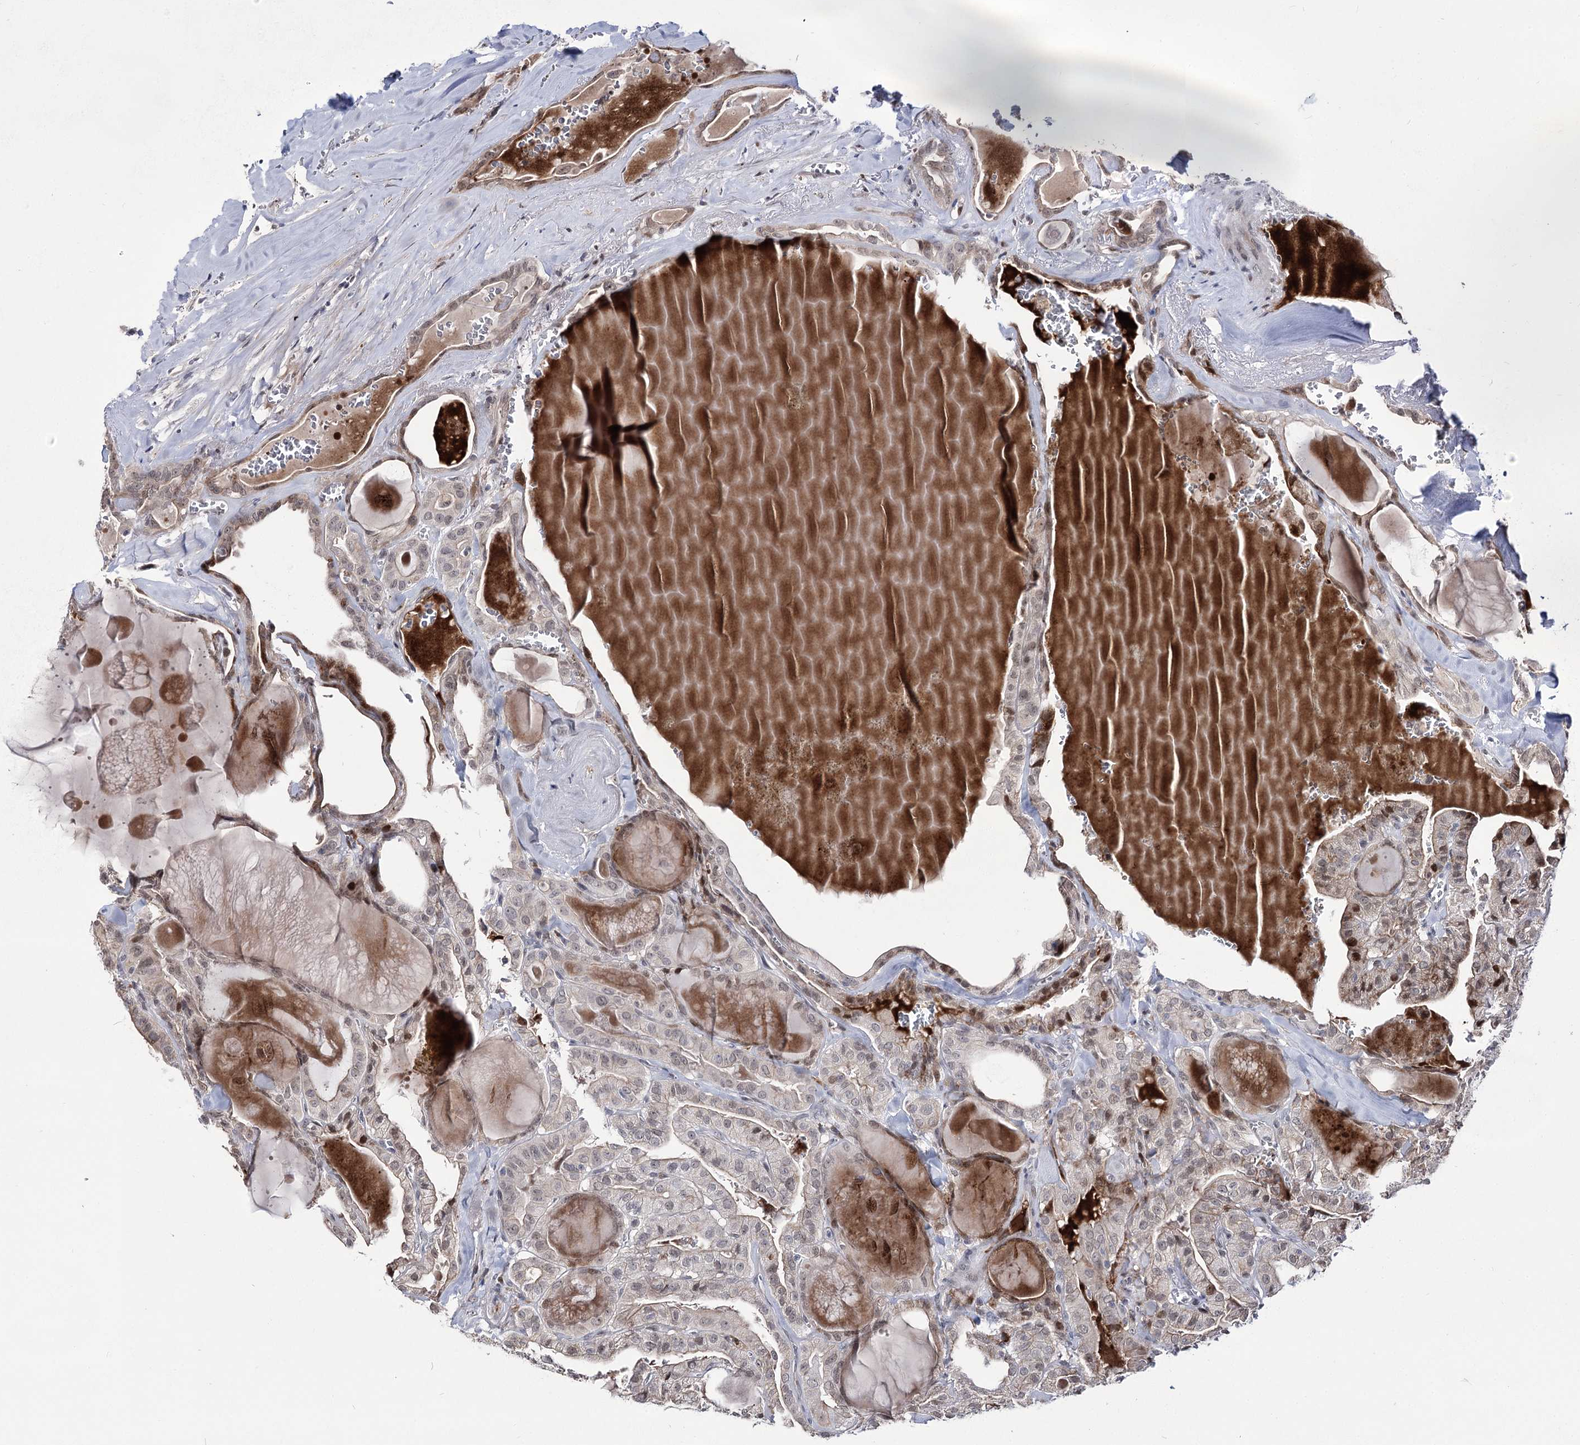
{"staining": {"intensity": "weak", "quantity": "<25%", "location": "nuclear"}, "tissue": "thyroid cancer", "cell_type": "Tumor cells", "image_type": "cancer", "snomed": [{"axis": "morphology", "description": "Papillary adenocarcinoma, NOS"}, {"axis": "topography", "description": "Thyroid gland"}], "caption": "Tumor cells are negative for protein expression in human papillary adenocarcinoma (thyroid).", "gene": "STOX1", "patient": {"sex": "male", "age": 52}}